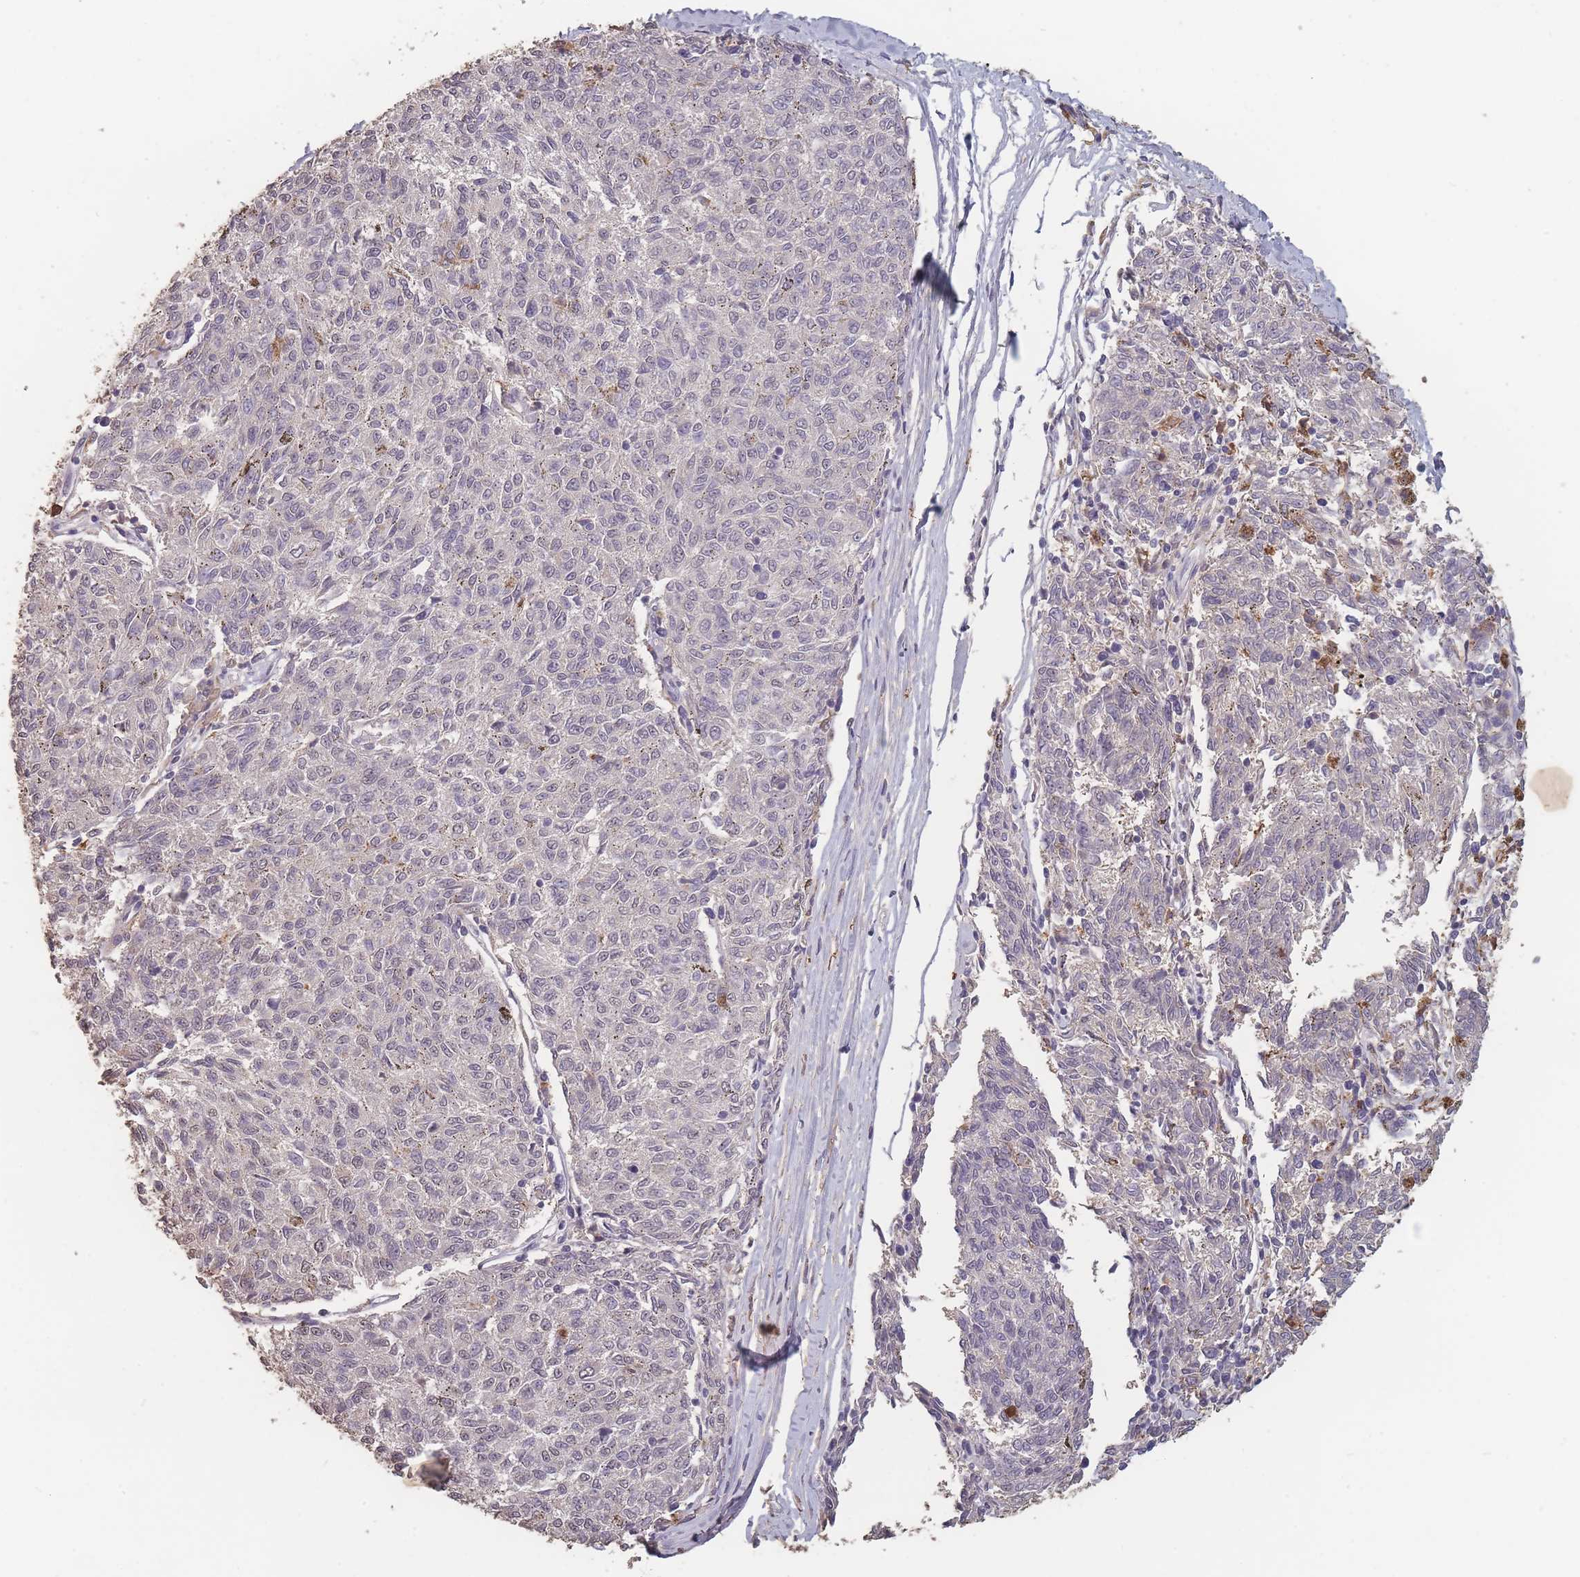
{"staining": {"intensity": "negative", "quantity": "none", "location": "none"}, "tissue": "melanoma", "cell_type": "Tumor cells", "image_type": "cancer", "snomed": [{"axis": "morphology", "description": "Malignant melanoma, NOS"}, {"axis": "topography", "description": "Skin"}], "caption": "This is an immunohistochemistry micrograph of human melanoma. There is no expression in tumor cells.", "gene": "BST1", "patient": {"sex": "female", "age": 72}}